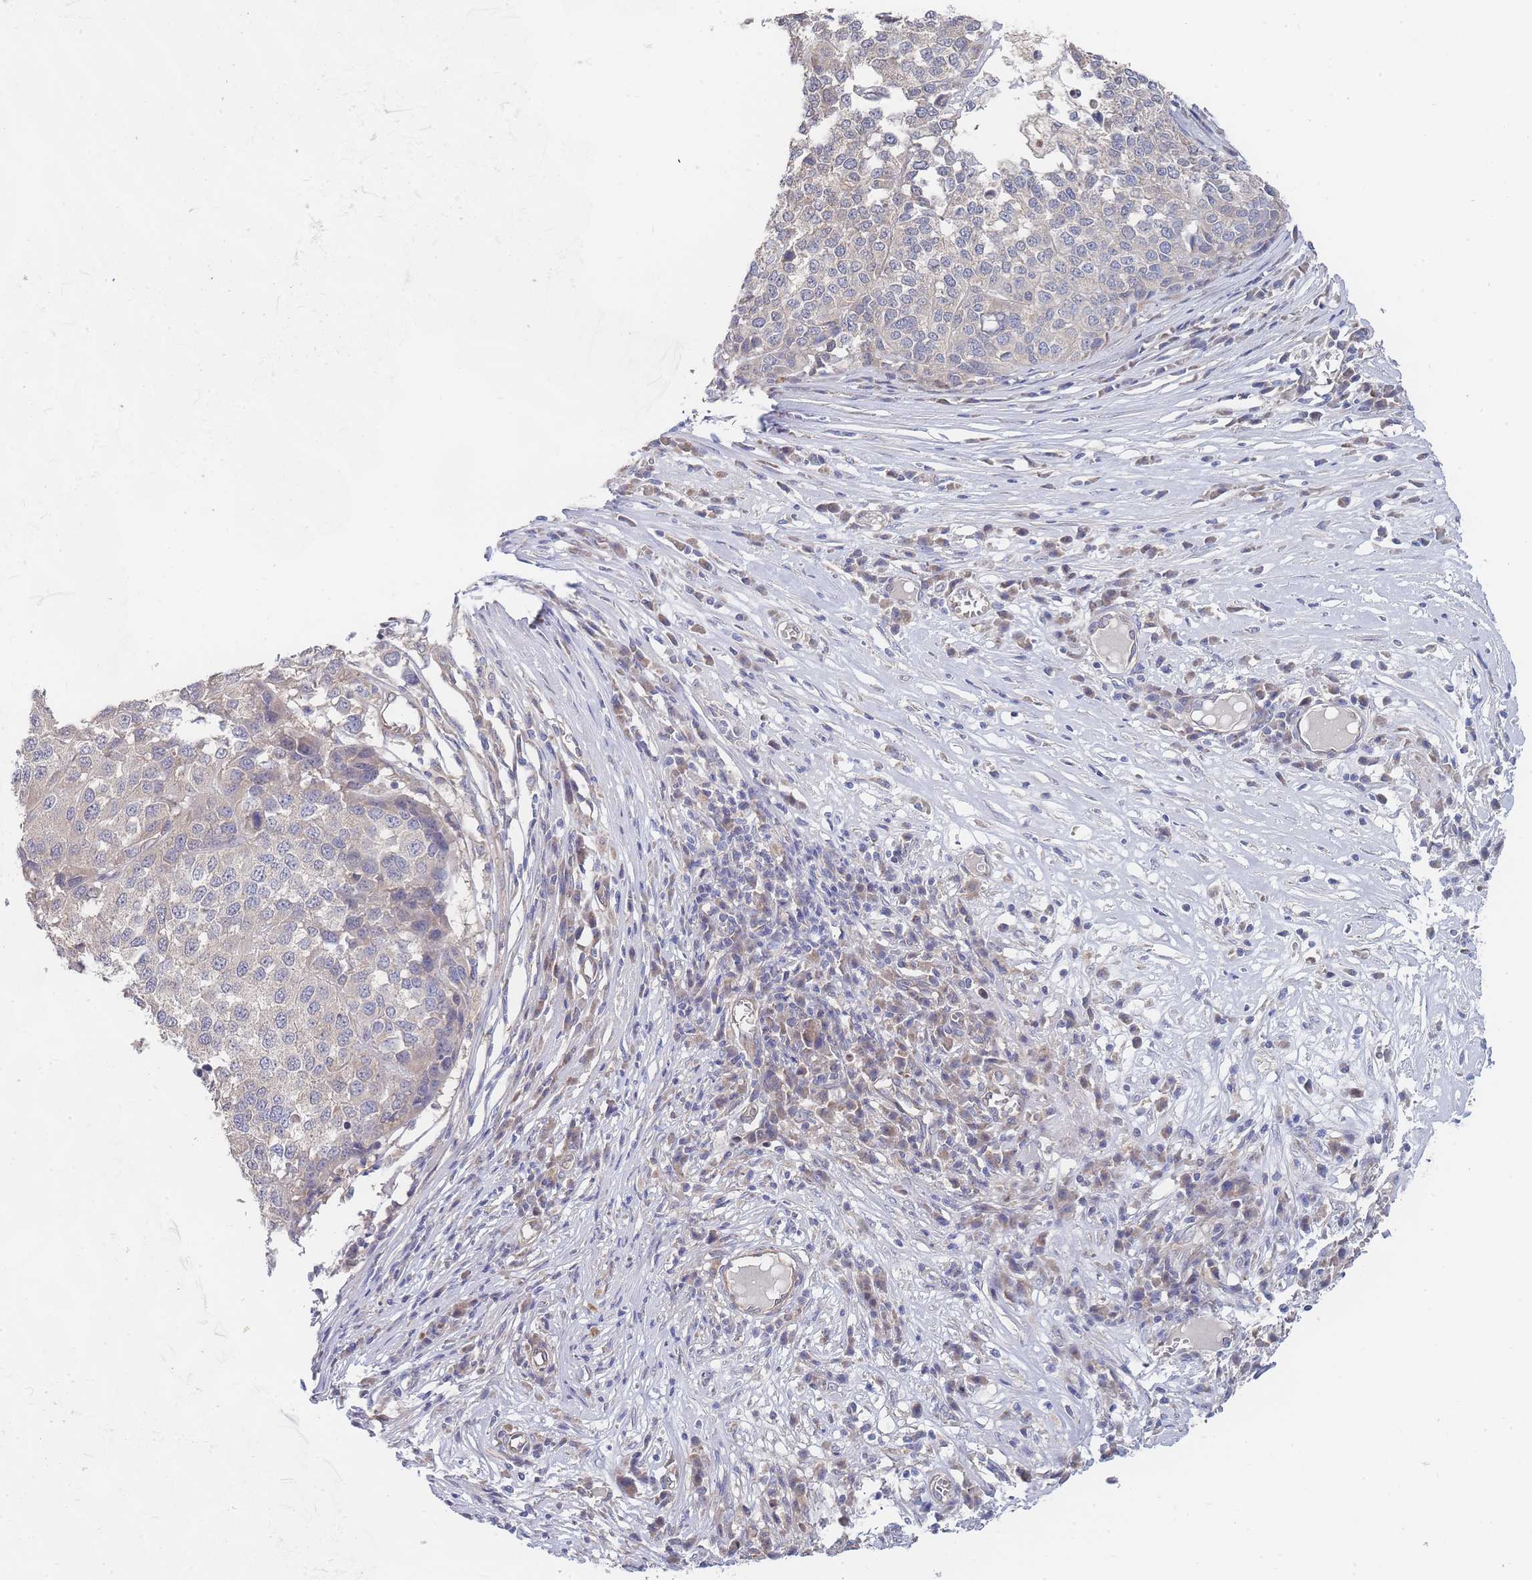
{"staining": {"intensity": "negative", "quantity": "none", "location": "none"}, "tissue": "melanoma", "cell_type": "Tumor cells", "image_type": "cancer", "snomed": [{"axis": "morphology", "description": "Malignant melanoma, Metastatic site"}, {"axis": "topography", "description": "Lymph node"}], "caption": "This is an immunohistochemistry image of malignant melanoma (metastatic site). There is no expression in tumor cells.", "gene": "NUB1", "patient": {"sex": "male", "age": 44}}